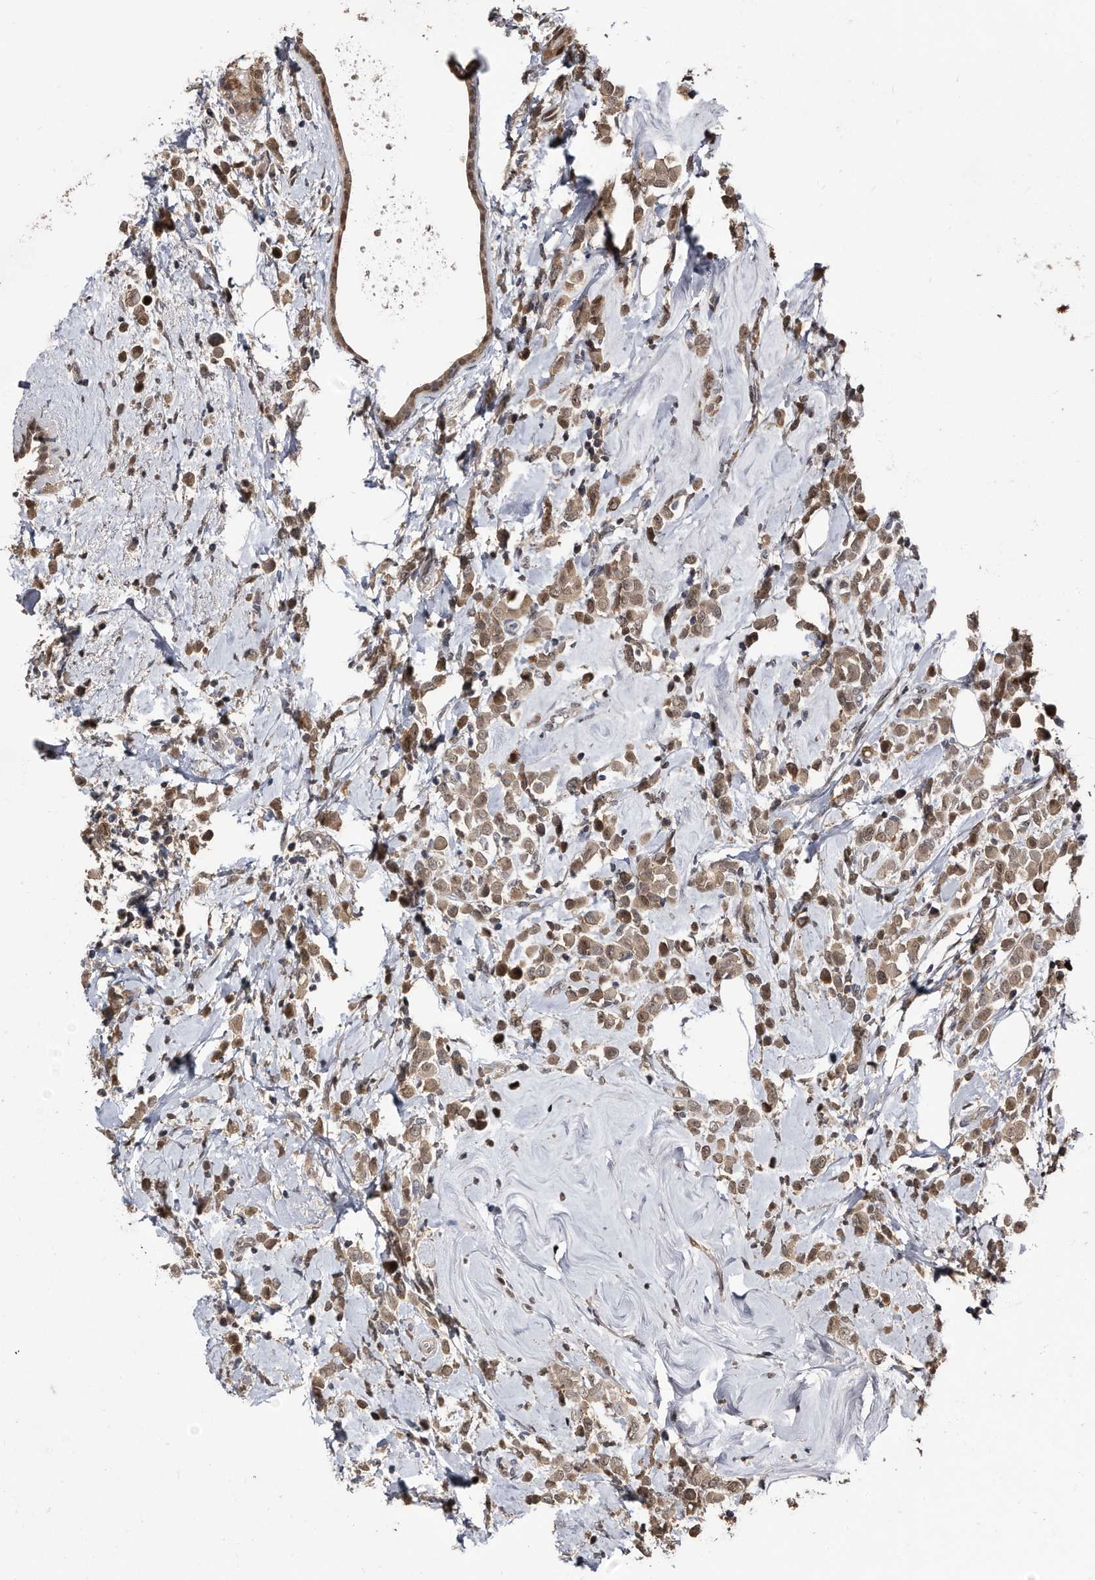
{"staining": {"intensity": "moderate", "quantity": ">75%", "location": "cytoplasmic/membranous,nuclear"}, "tissue": "breast cancer", "cell_type": "Tumor cells", "image_type": "cancer", "snomed": [{"axis": "morphology", "description": "Lobular carcinoma"}, {"axis": "topography", "description": "Breast"}], "caption": "Immunohistochemistry (IHC) image of neoplastic tissue: breast cancer (lobular carcinoma) stained using immunohistochemistry shows medium levels of moderate protein expression localized specifically in the cytoplasmic/membranous and nuclear of tumor cells, appearing as a cytoplasmic/membranous and nuclear brown color.", "gene": "RAD23B", "patient": {"sex": "female", "age": 47}}